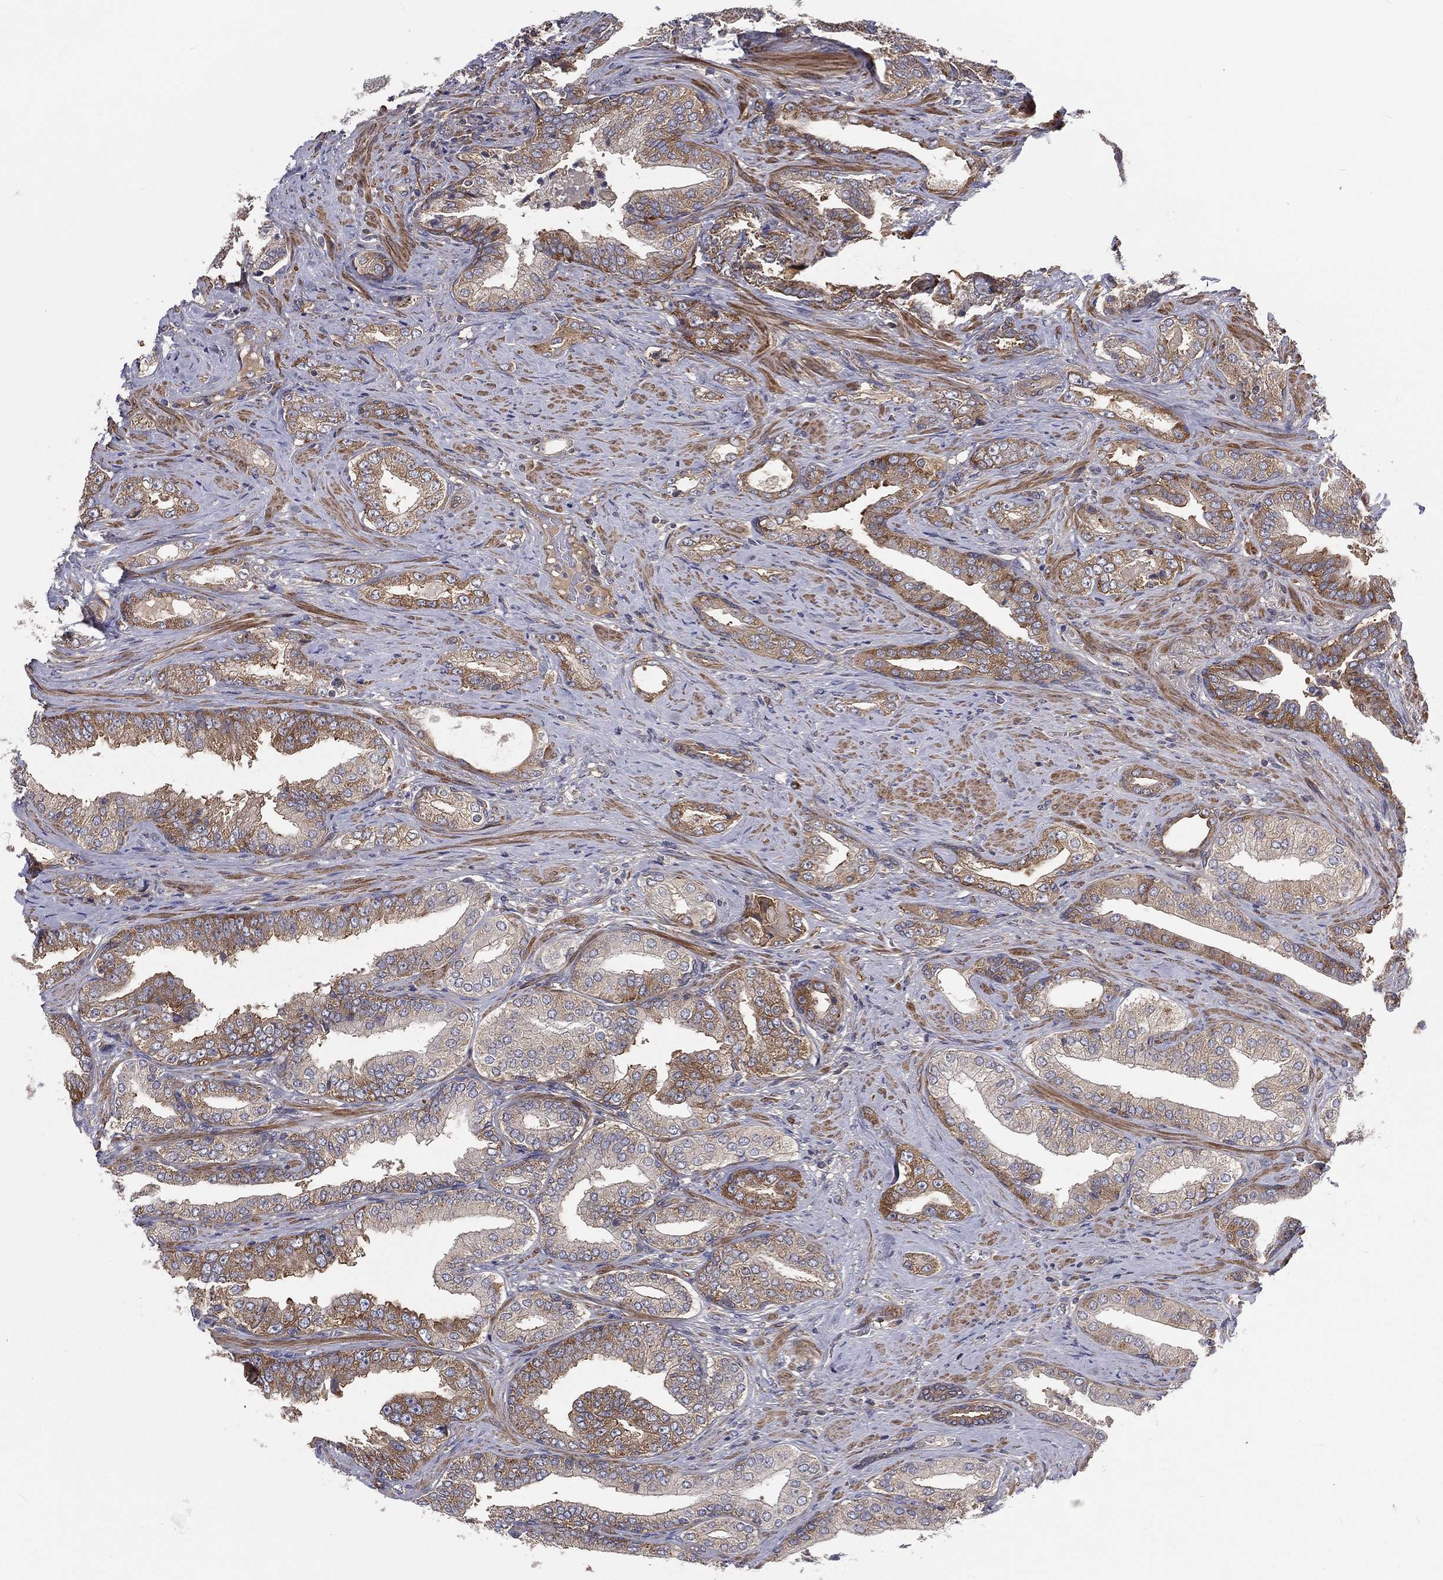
{"staining": {"intensity": "strong", "quantity": "25%-75%", "location": "cytoplasmic/membranous"}, "tissue": "prostate cancer", "cell_type": "Tumor cells", "image_type": "cancer", "snomed": [{"axis": "morphology", "description": "Adenocarcinoma, Low grade"}, {"axis": "topography", "description": "Prostate and seminal vesicle, NOS"}], "caption": "Low-grade adenocarcinoma (prostate) tissue reveals strong cytoplasmic/membranous staining in approximately 25%-75% of tumor cells", "gene": "EIF2B5", "patient": {"sex": "male", "age": 61}}